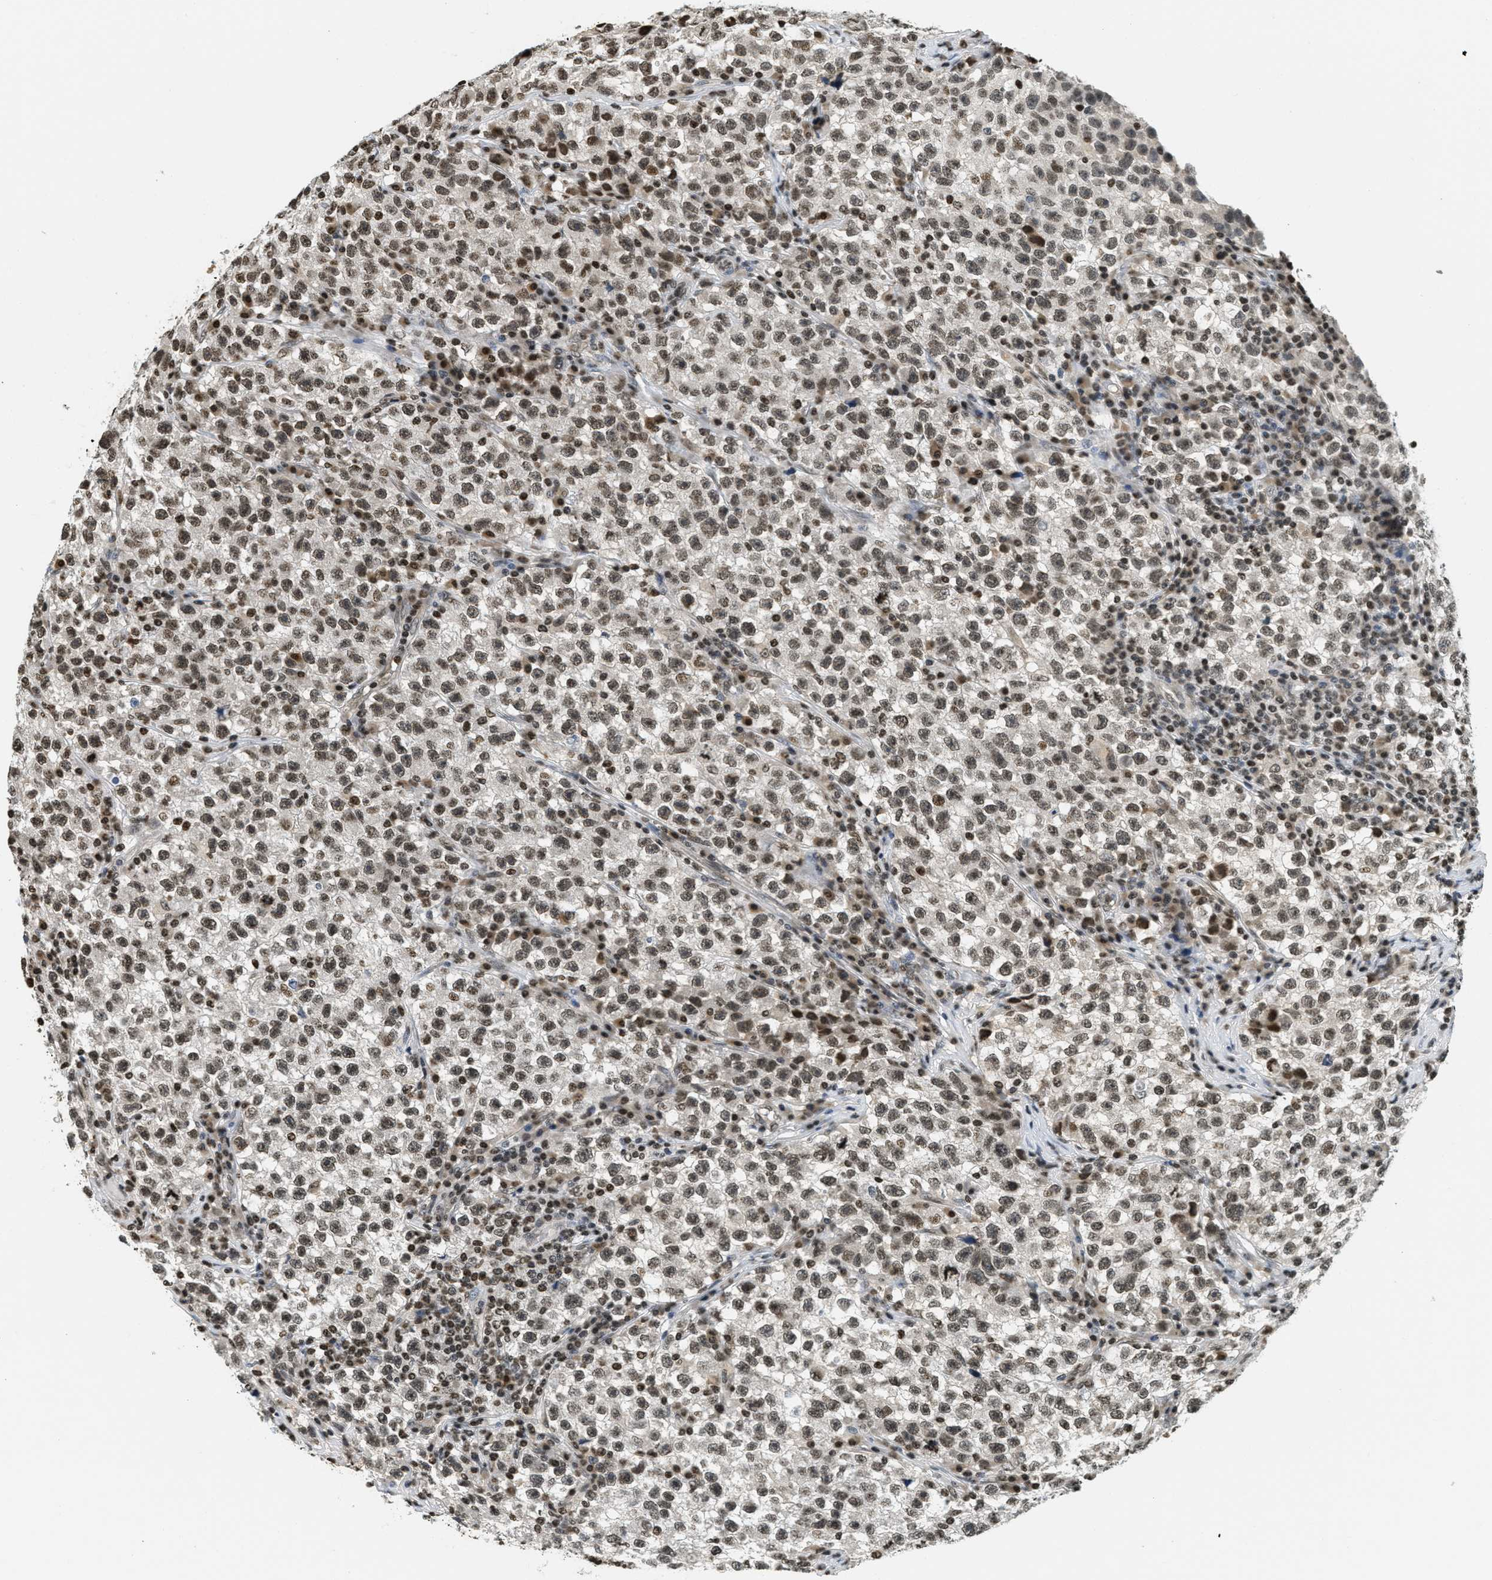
{"staining": {"intensity": "moderate", "quantity": ">75%", "location": "nuclear"}, "tissue": "testis cancer", "cell_type": "Tumor cells", "image_type": "cancer", "snomed": [{"axis": "morphology", "description": "Seminoma, NOS"}, {"axis": "topography", "description": "Testis"}], "caption": "Tumor cells display medium levels of moderate nuclear expression in about >75% of cells in human testis seminoma. (DAB (3,3'-diaminobenzidine) IHC with brightfield microscopy, high magnification).", "gene": "LDB2", "patient": {"sex": "male", "age": 22}}